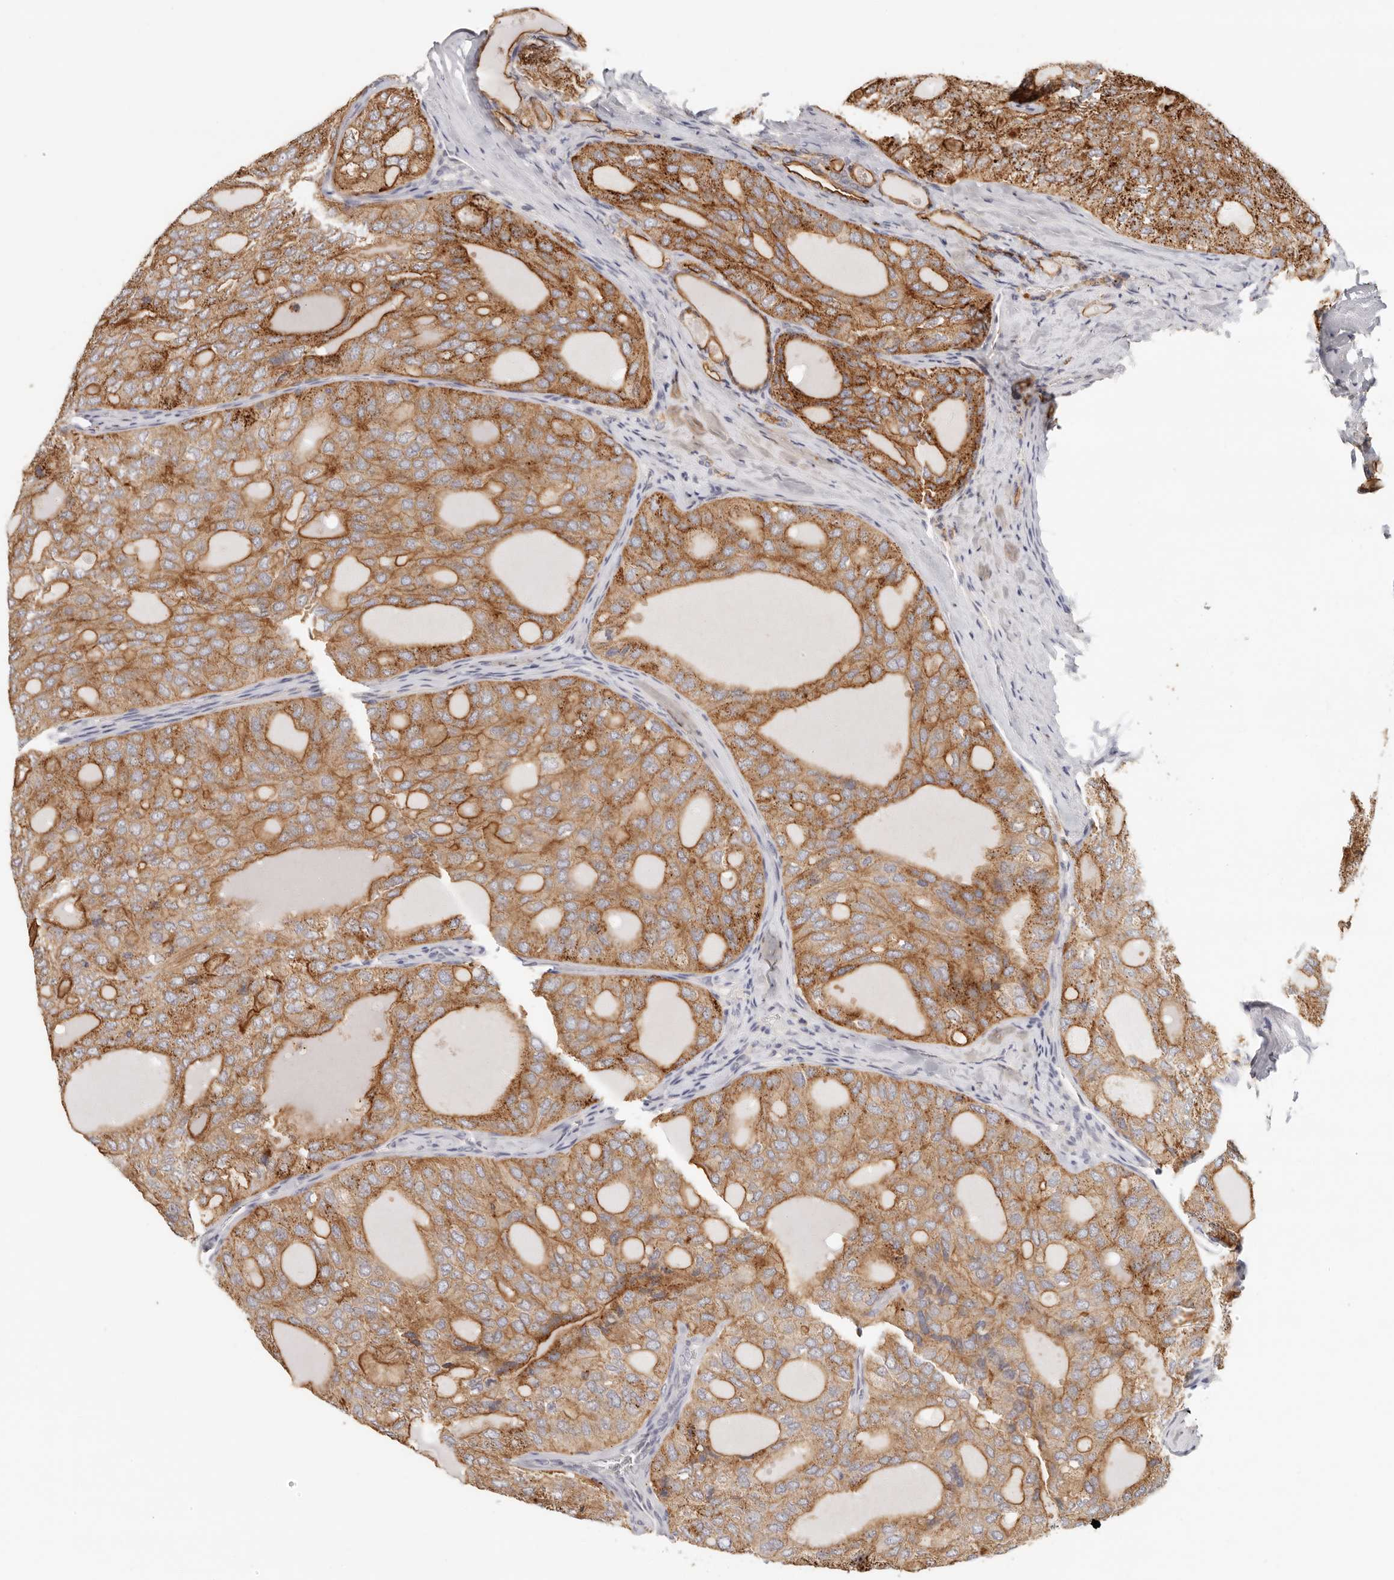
{"staining": {"intensity": "strong", "quantity": ">75%", "location": "cytoplasmic/membranous"}, "tissue": "thyroid cancer", "cell_type": "Tumor cells", "image_type": "cancer", "snomed": [{"axis": "morphology", "description": "Follicular adenoma carcinoma, NOS"}, {"axis": "topography", "description": "Thyroid gland"}], "caption": "IHC photomicrograph of thyroid follicular adenoma carcinoma stained for a protein (brown), which reveals high levels of strong cytoplasmic/membranous expression in approximately >75% of tumor cells.", "gene": "ANXA9", "patient": {"sex": "male", "age": 75}}